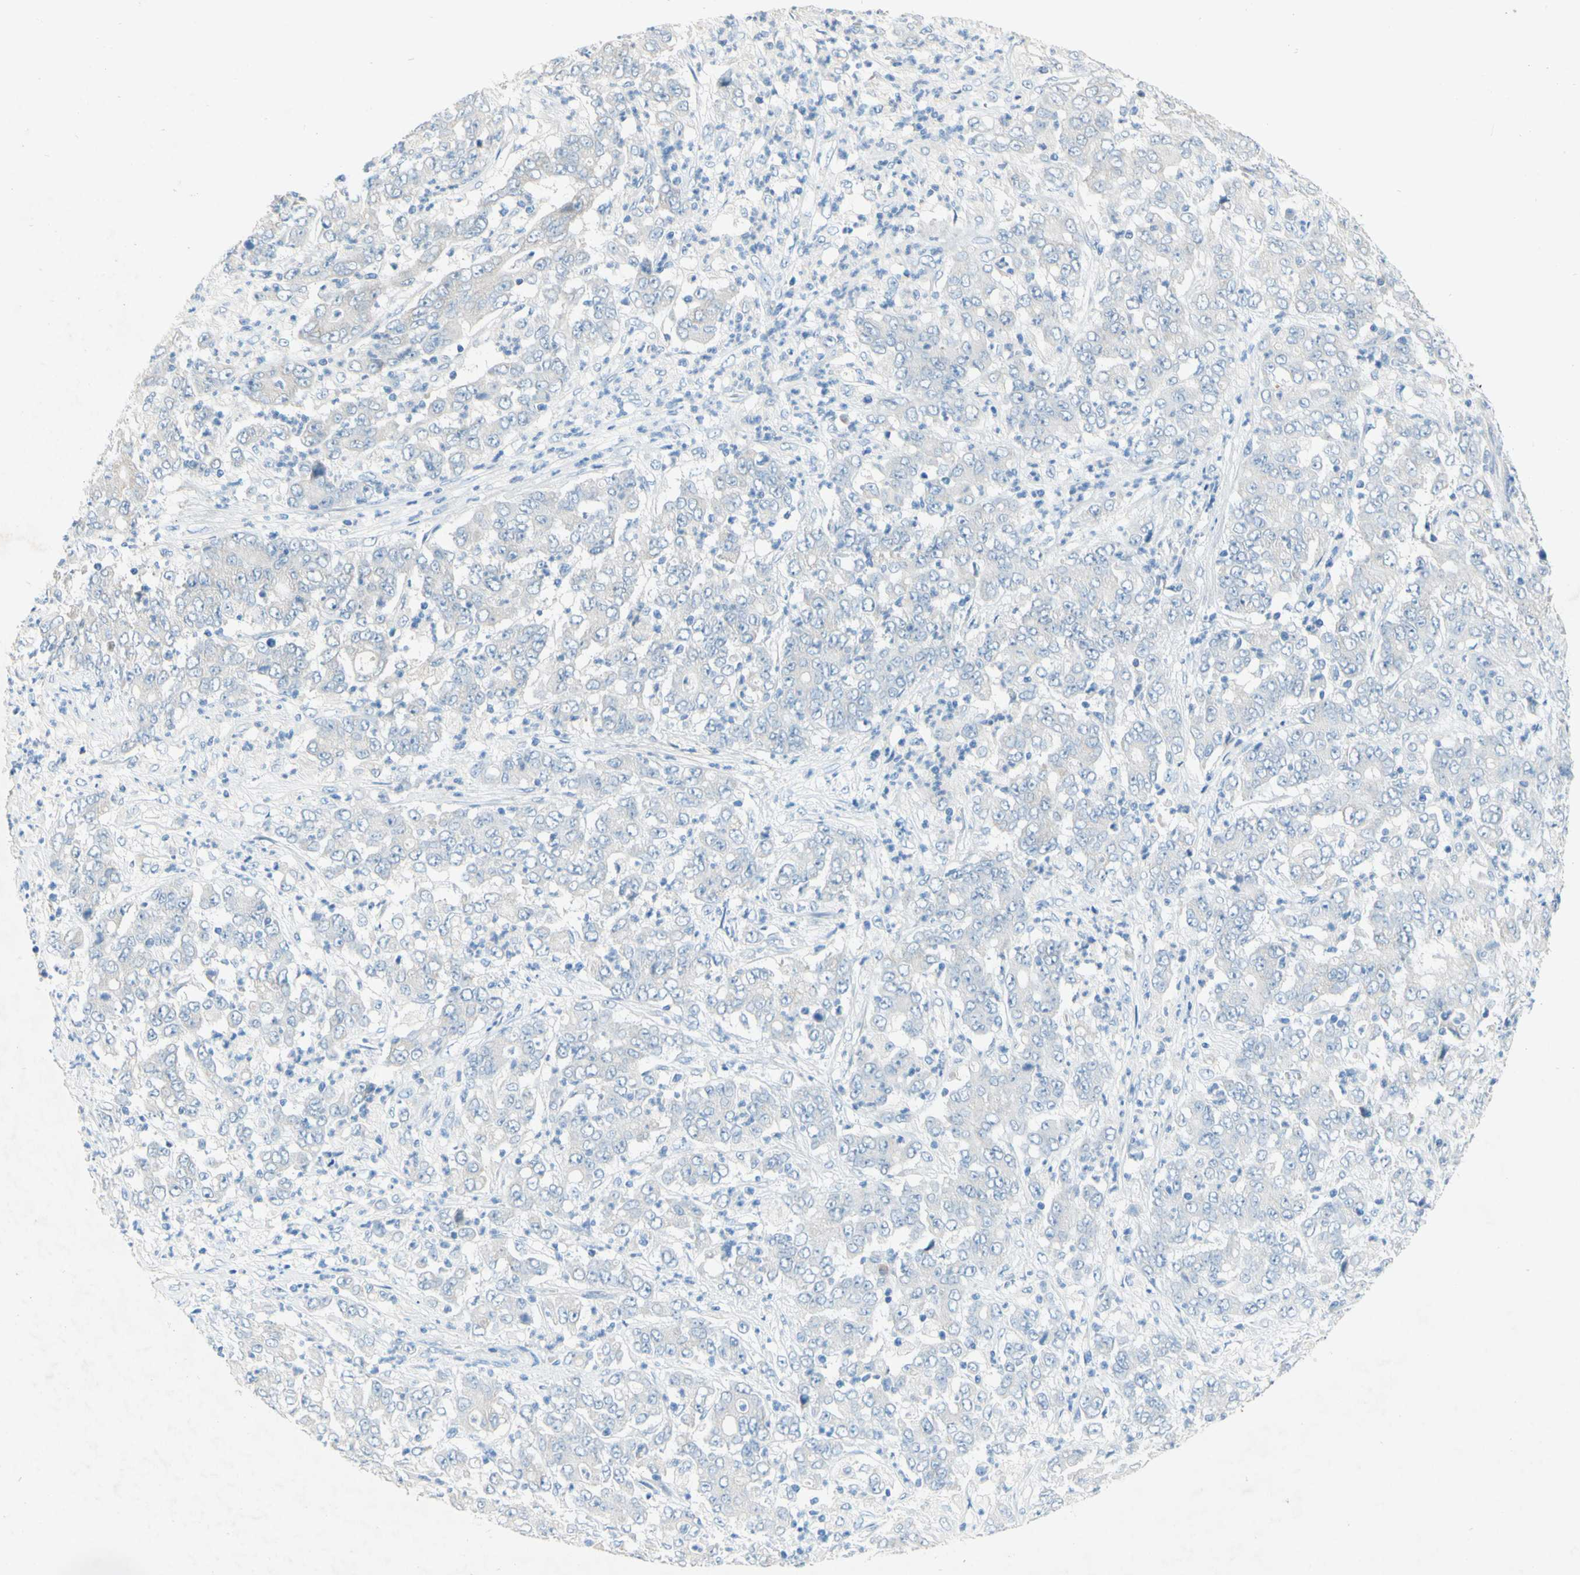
{"staining": {"intensity": "negative", "quantity": "none", "location": "none"}, "tissue": "stomach cancer", "cell_type": "Tumor cells", "image_type": "cancer", "snomed": [{"axis": "morphology", "description": "Adenocarcinoma, NOS"}, {"axis": "topography", "description": "Stomach, lower"}], "caption": "Immunohistochemistry (IHC) histopathology image of neoplastic tissue: human stomach cancer stained with DAB (3,3'-diaminobenzidine) displays no significant protein expression in tumor cells.", "gene": "ACADL", "patient": {"sex": "female", "age": 71}}